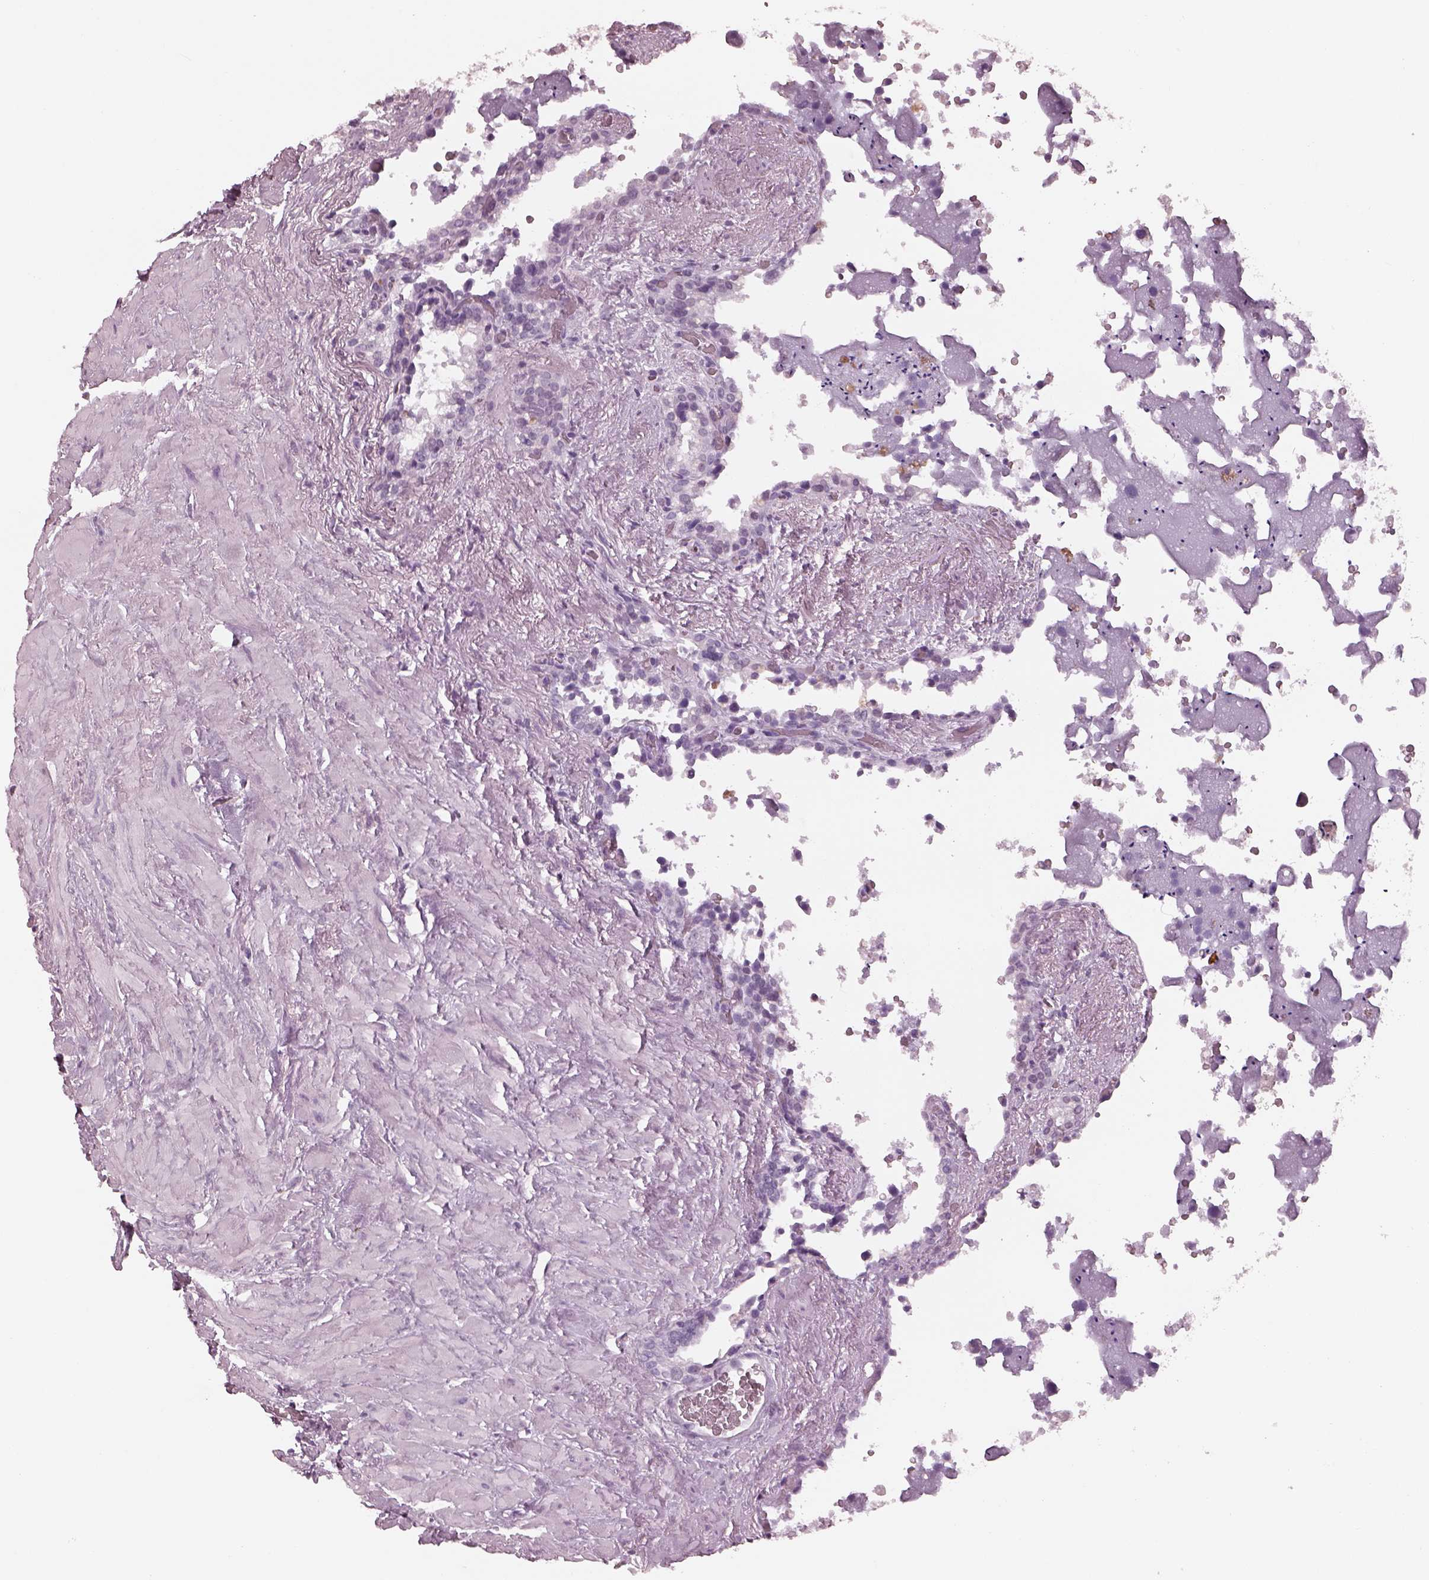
{"staining": {"intensity": "negative", "quantity": "none", "location": "none"}, "tissue": "seminal vesicle", "cell_type": "Glandular cells", "image_type": "normal", "snomed": [{"axis": "morphology", "description": "Normal tissue, NOS"}, {"axis": "topography", "description": "Seminal veicle"}], "caption": "This is a image of immunohistochemistry staining of normal seminal vesicle, which shows no positivity in glandular cells.", "gene": "C2orf81", "patient": {"sex": "male", "age": 71}}